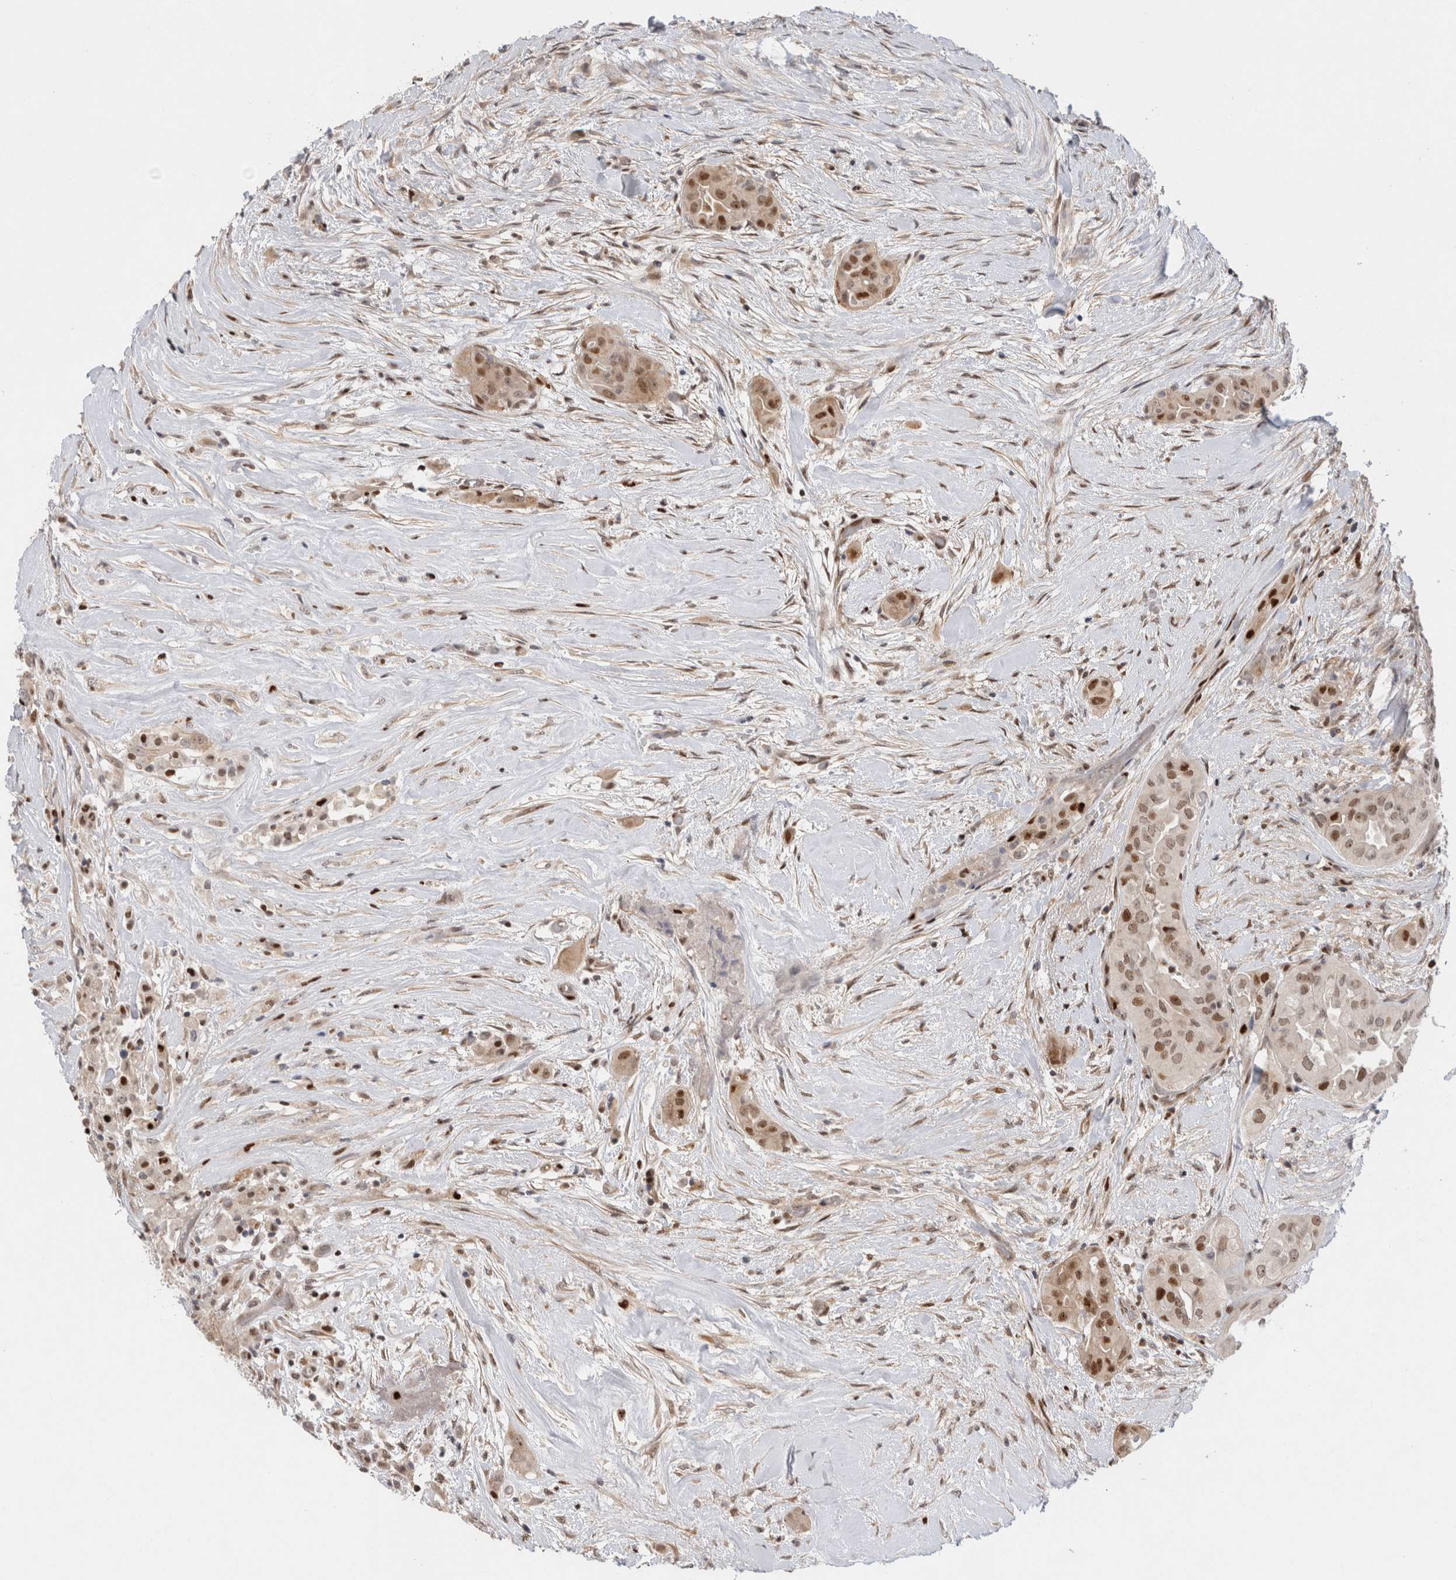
{"staining": {"intensity": "strong", "quantity": ">75%", "location": "nuclear"}, "tissue": "thyroid cancer", "cell_type": "Tumor cells", "image_type": "cancer", "snomed": [{"axis": "morphology", "description": "Papillary adenocarcinoma, NOS"}, {"axis": "topography", "description": "Thyroid gland"}], "caption": "The image displays a brown stain indicating the presence of a protein in the nuclear of tumor cells in thyroid papillary adenocarcinoma.", "gene": "TCF4", "patient": {"sex": "female", "age": 59}}